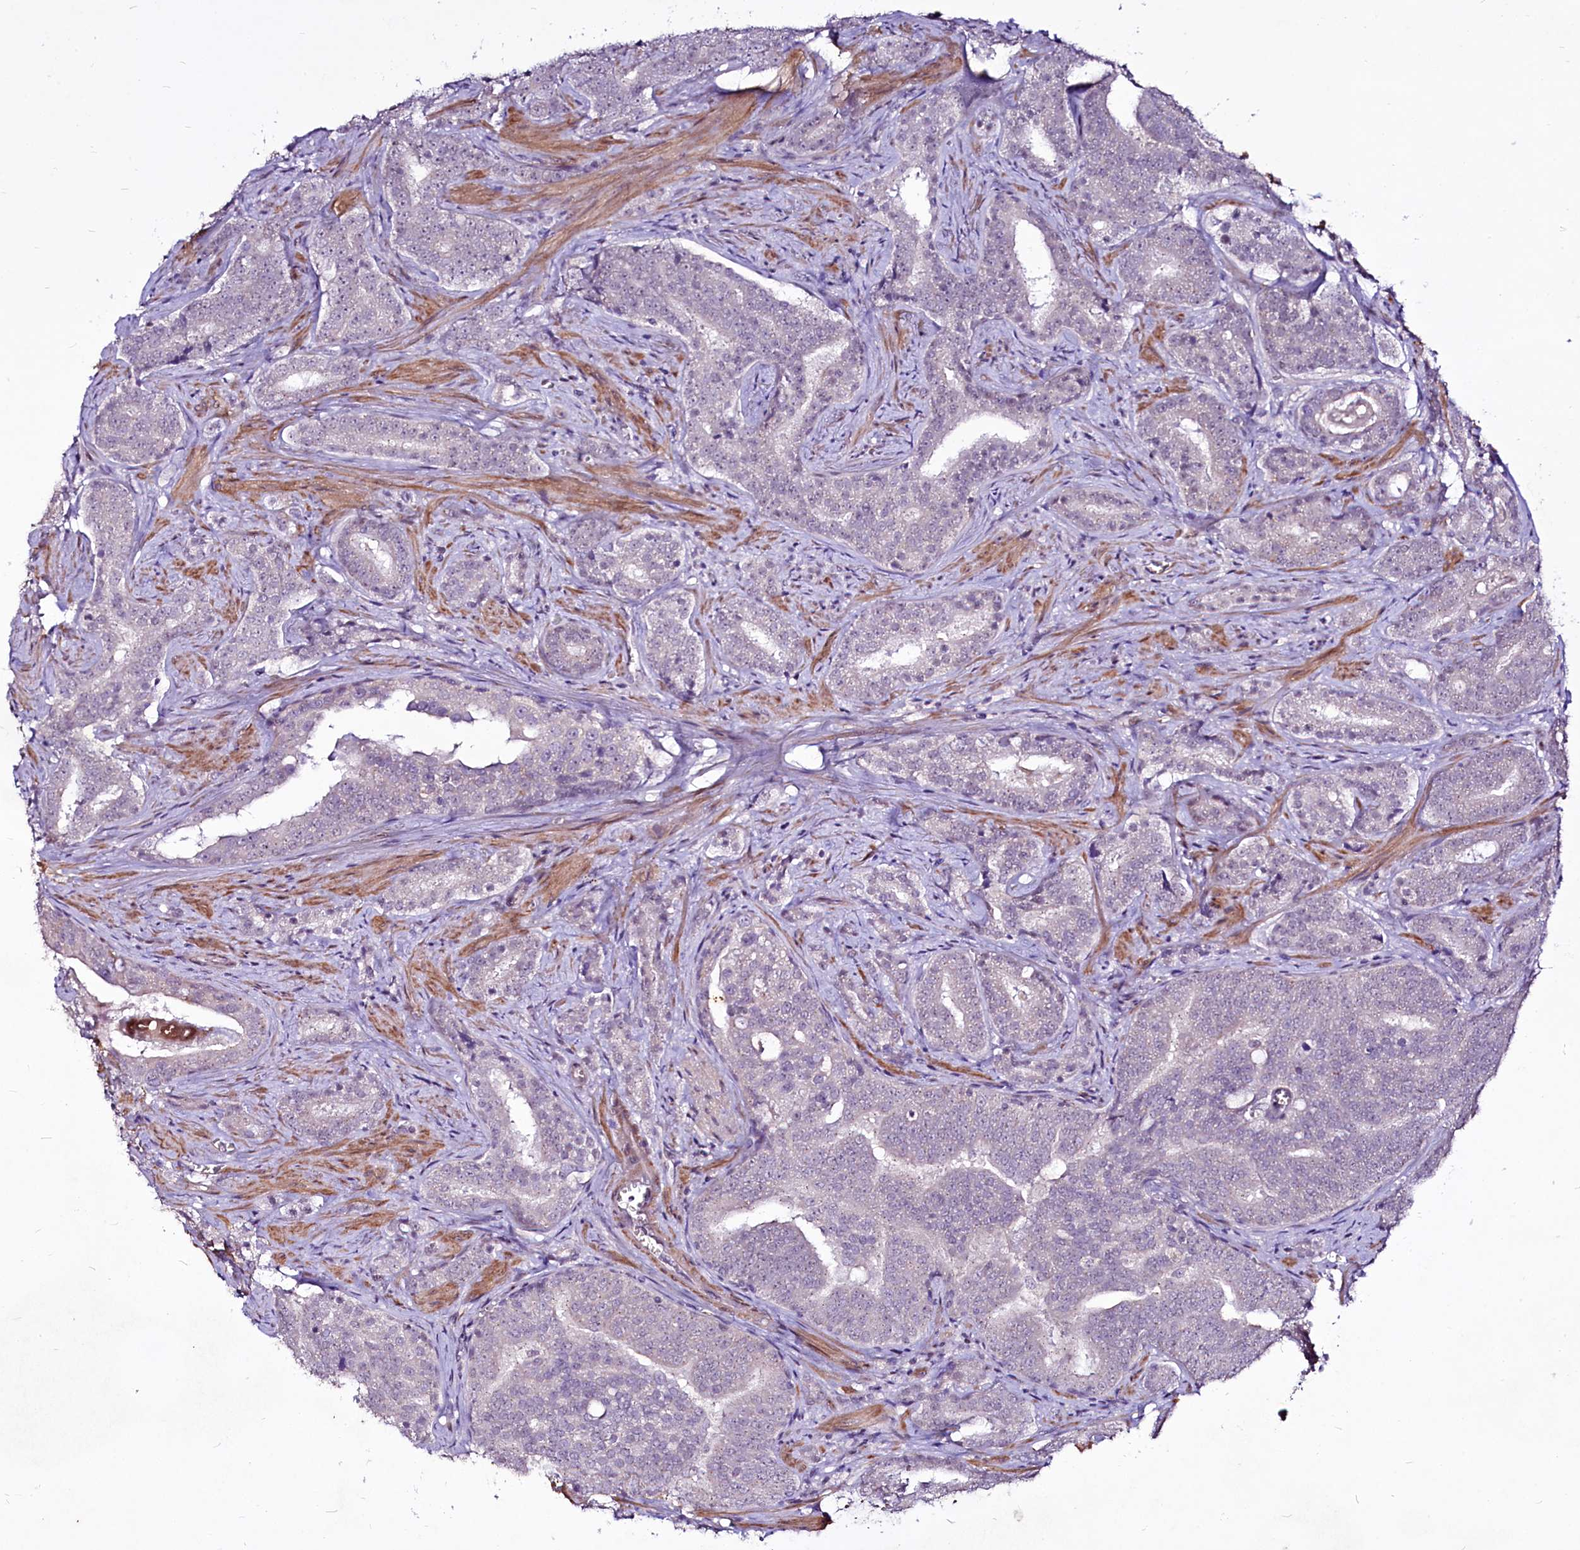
{"staining": {"intensity": "negative", "quantity": "none", "location": "none"}, "tissue": "prostate cancer", "cell_type": "Tumor cells", "image_type": "cancer", "snomed": [{"axis": "morphology", "description": "Adenocarcinoma, High grade"}, {"axis": "topography", "description": "Prostate"}], "caption": "Protein analysis of prostate cancer shows no significant positivity in tumor cells.", "gene": "SUSD3", "patient": {"sex": "male", "age": 55}}